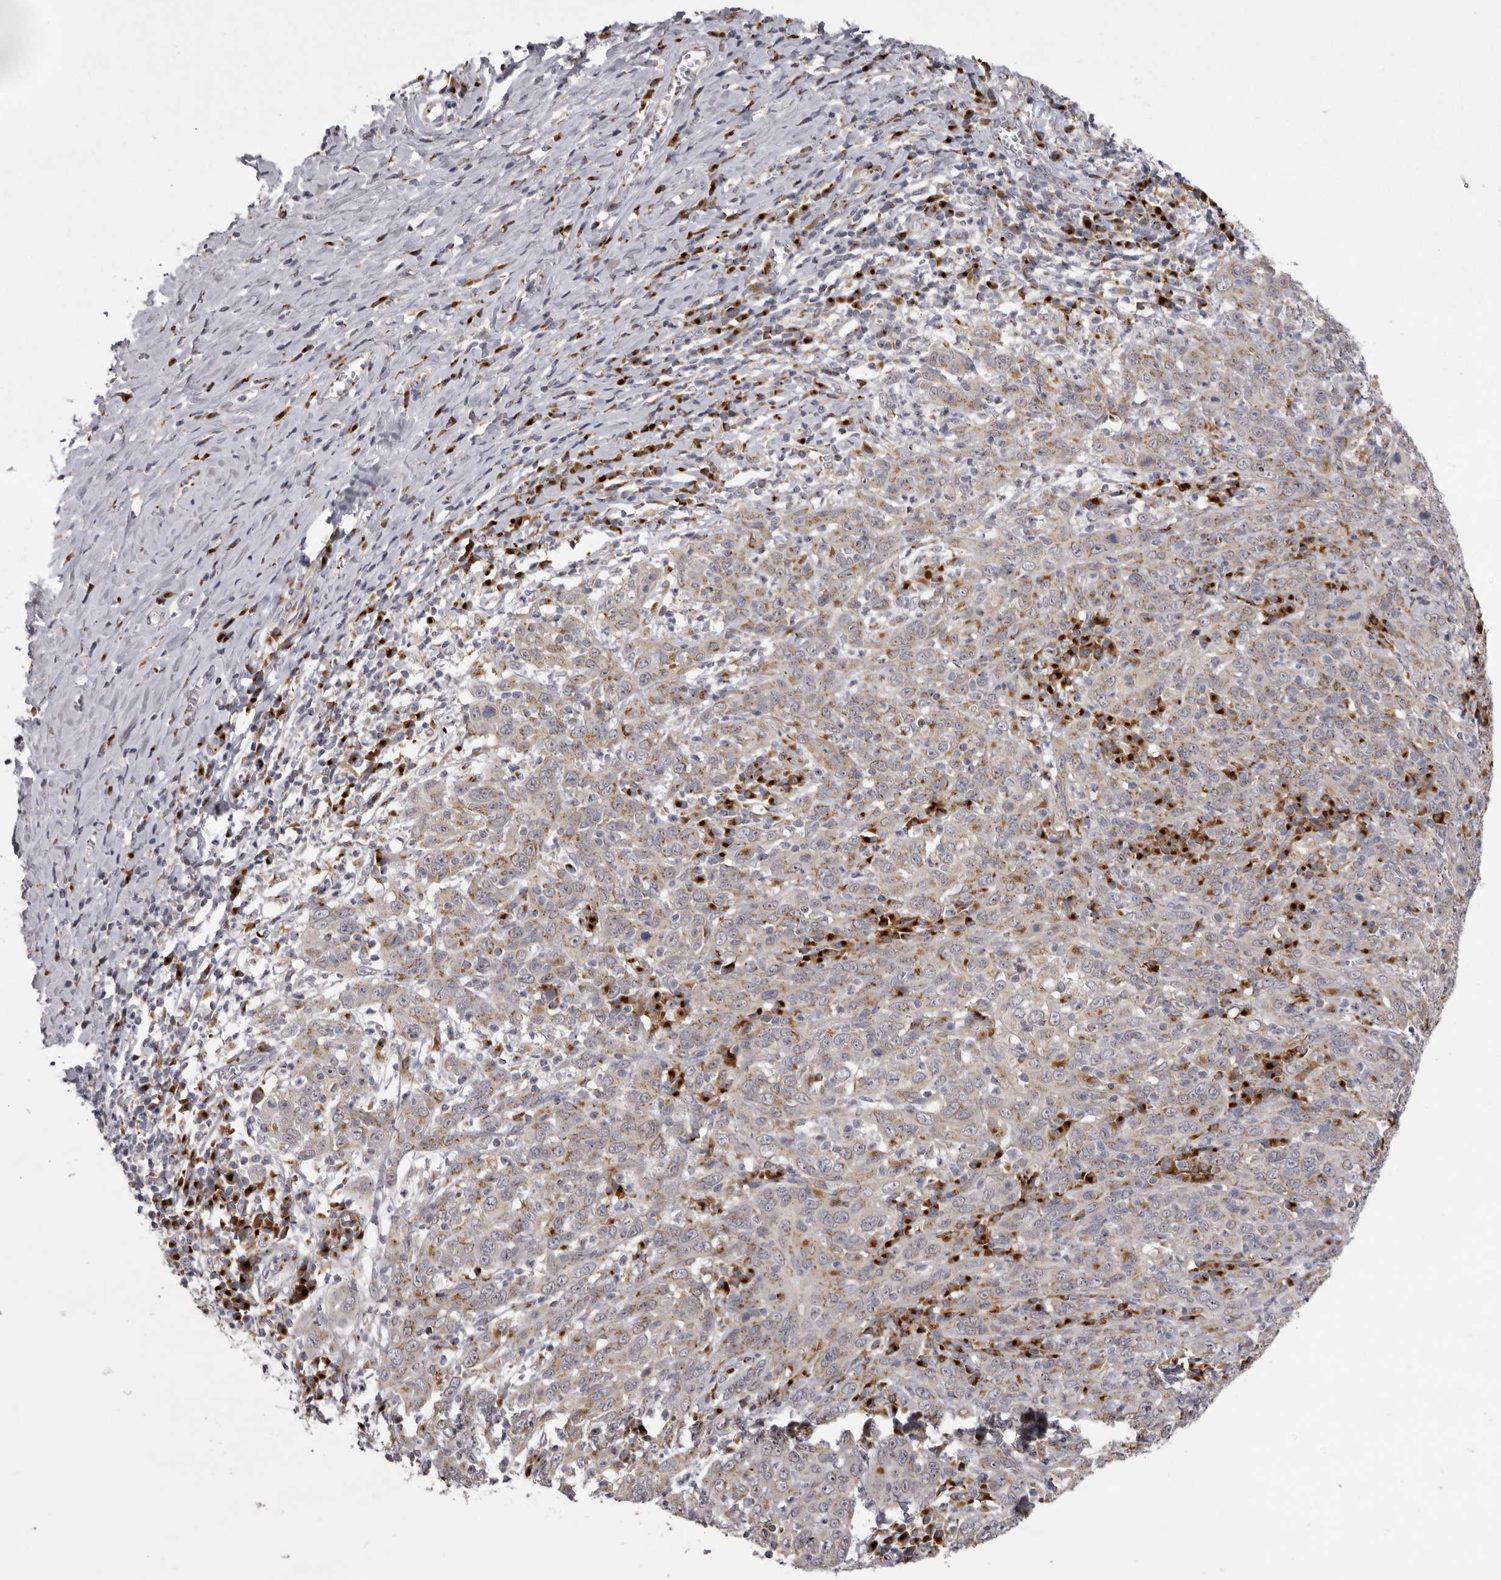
{"staining": {"intensity": "weak", "quantity": "25%-75%", "location": "cytoplasmic/membranous"}, "tissue": "cervical cancer", "cell_type": "Tumor cells", "image_type": "cancer", "snomed": [{"axis": "morphology", "description": "Squamous cell carcinoma, NOS"}, {"axis": "topography", "description": "Cervix"}], "caption": "Immunohistochemistry (IHC) of cervical cancer (squamous cell carcinoma) exhibits low levels of weak cytoplasmic/membranous staining in approximately 25%-75% of tumor cells.", "gene": "WDR47", "patient": {"sex": "female", "age": 46}}